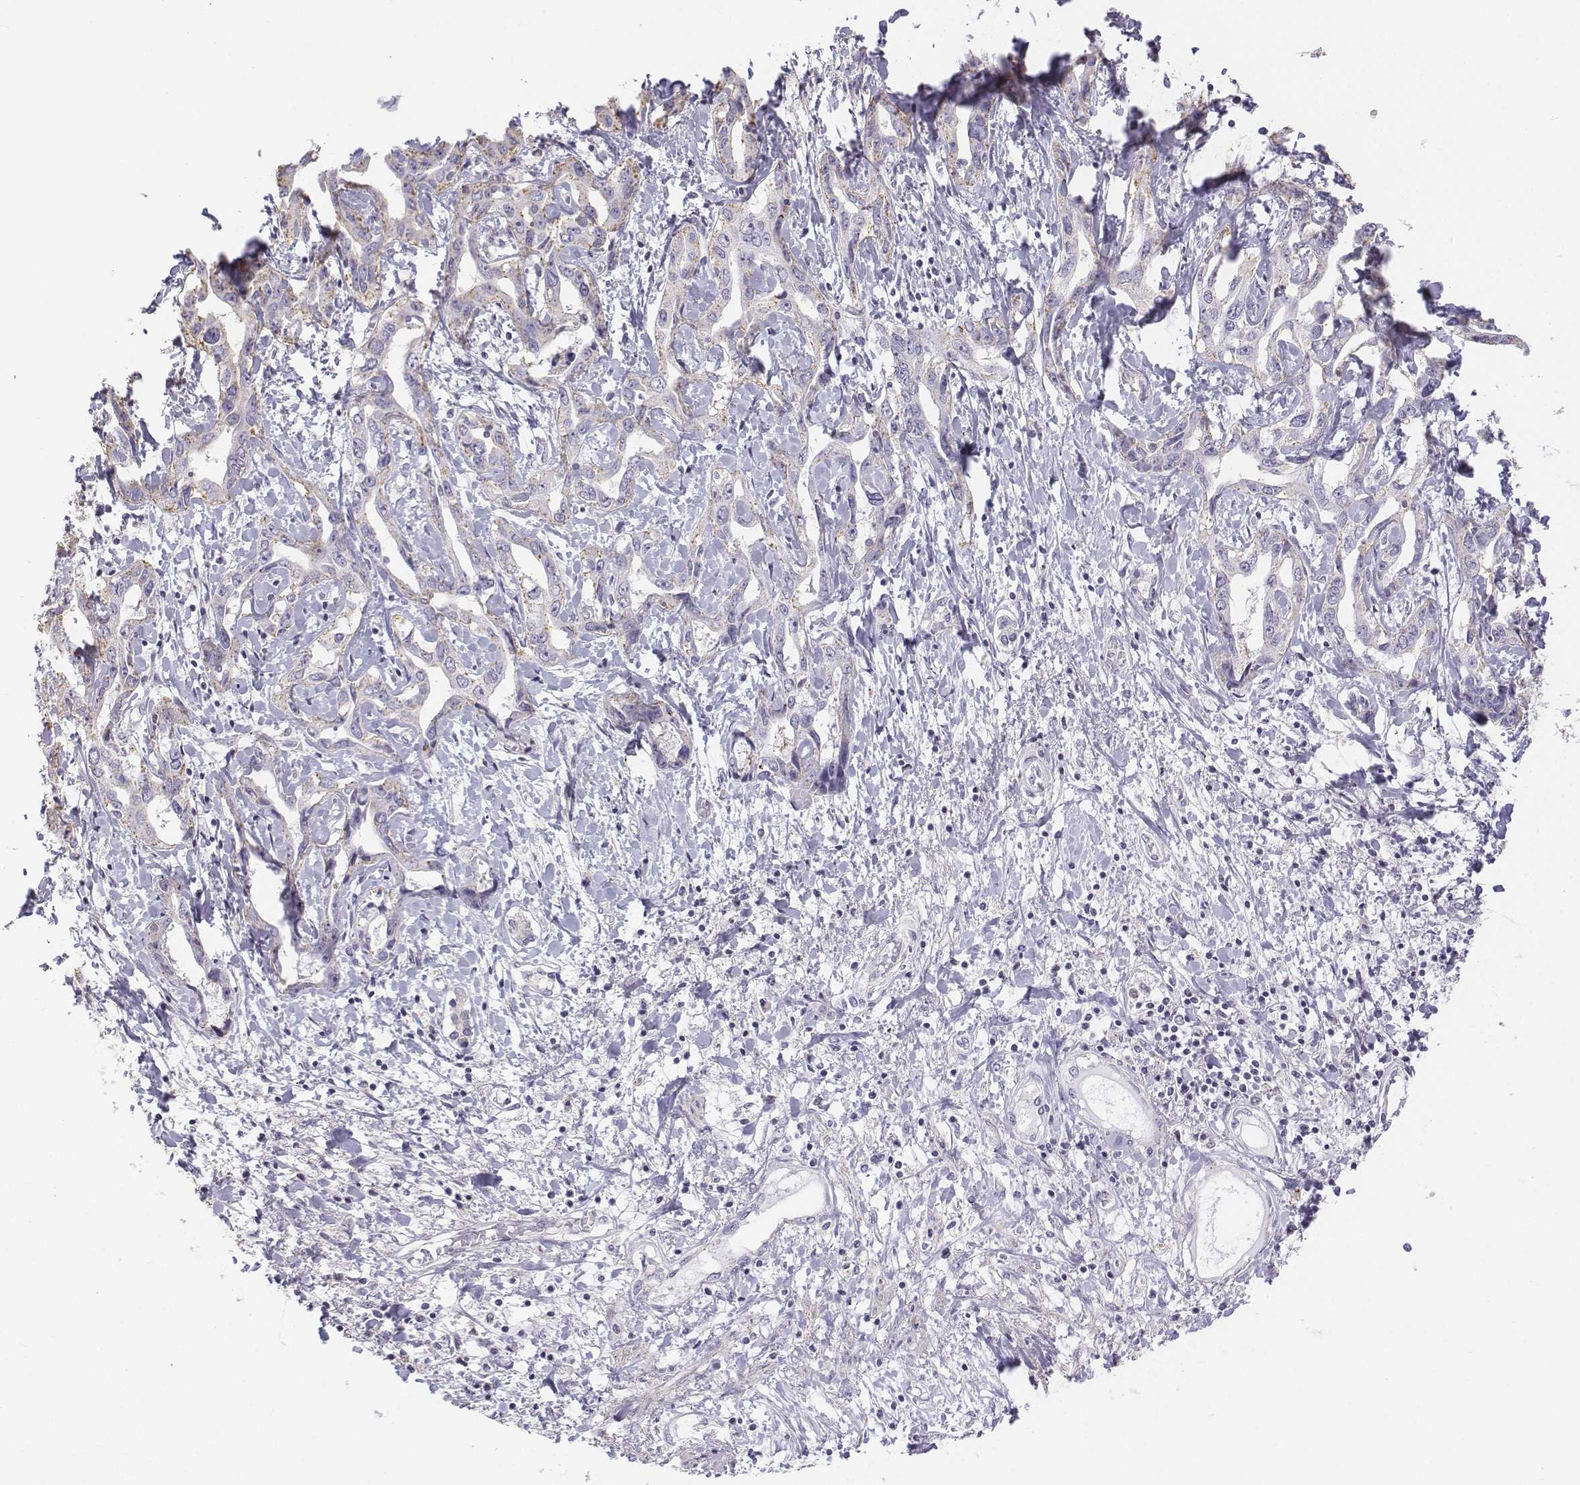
{"staining": {"intensity": "negative", "quantity": "none", "location": "none"}, "tissue": "liver cancer", "cell_type": "Tumor cells", "image_type": "cancer", "snomed": [{"axis": "morphology", "description": "Cholangiocarcinoma"}, {"axis": "topography", "description": "Liver"}], "caption": "An image of liver cholangiocarcinoma stained for a protein displays no brown staining in tumor cells.", "gene": "LGSN", "patient": {"sex": "male", "age": 59}}